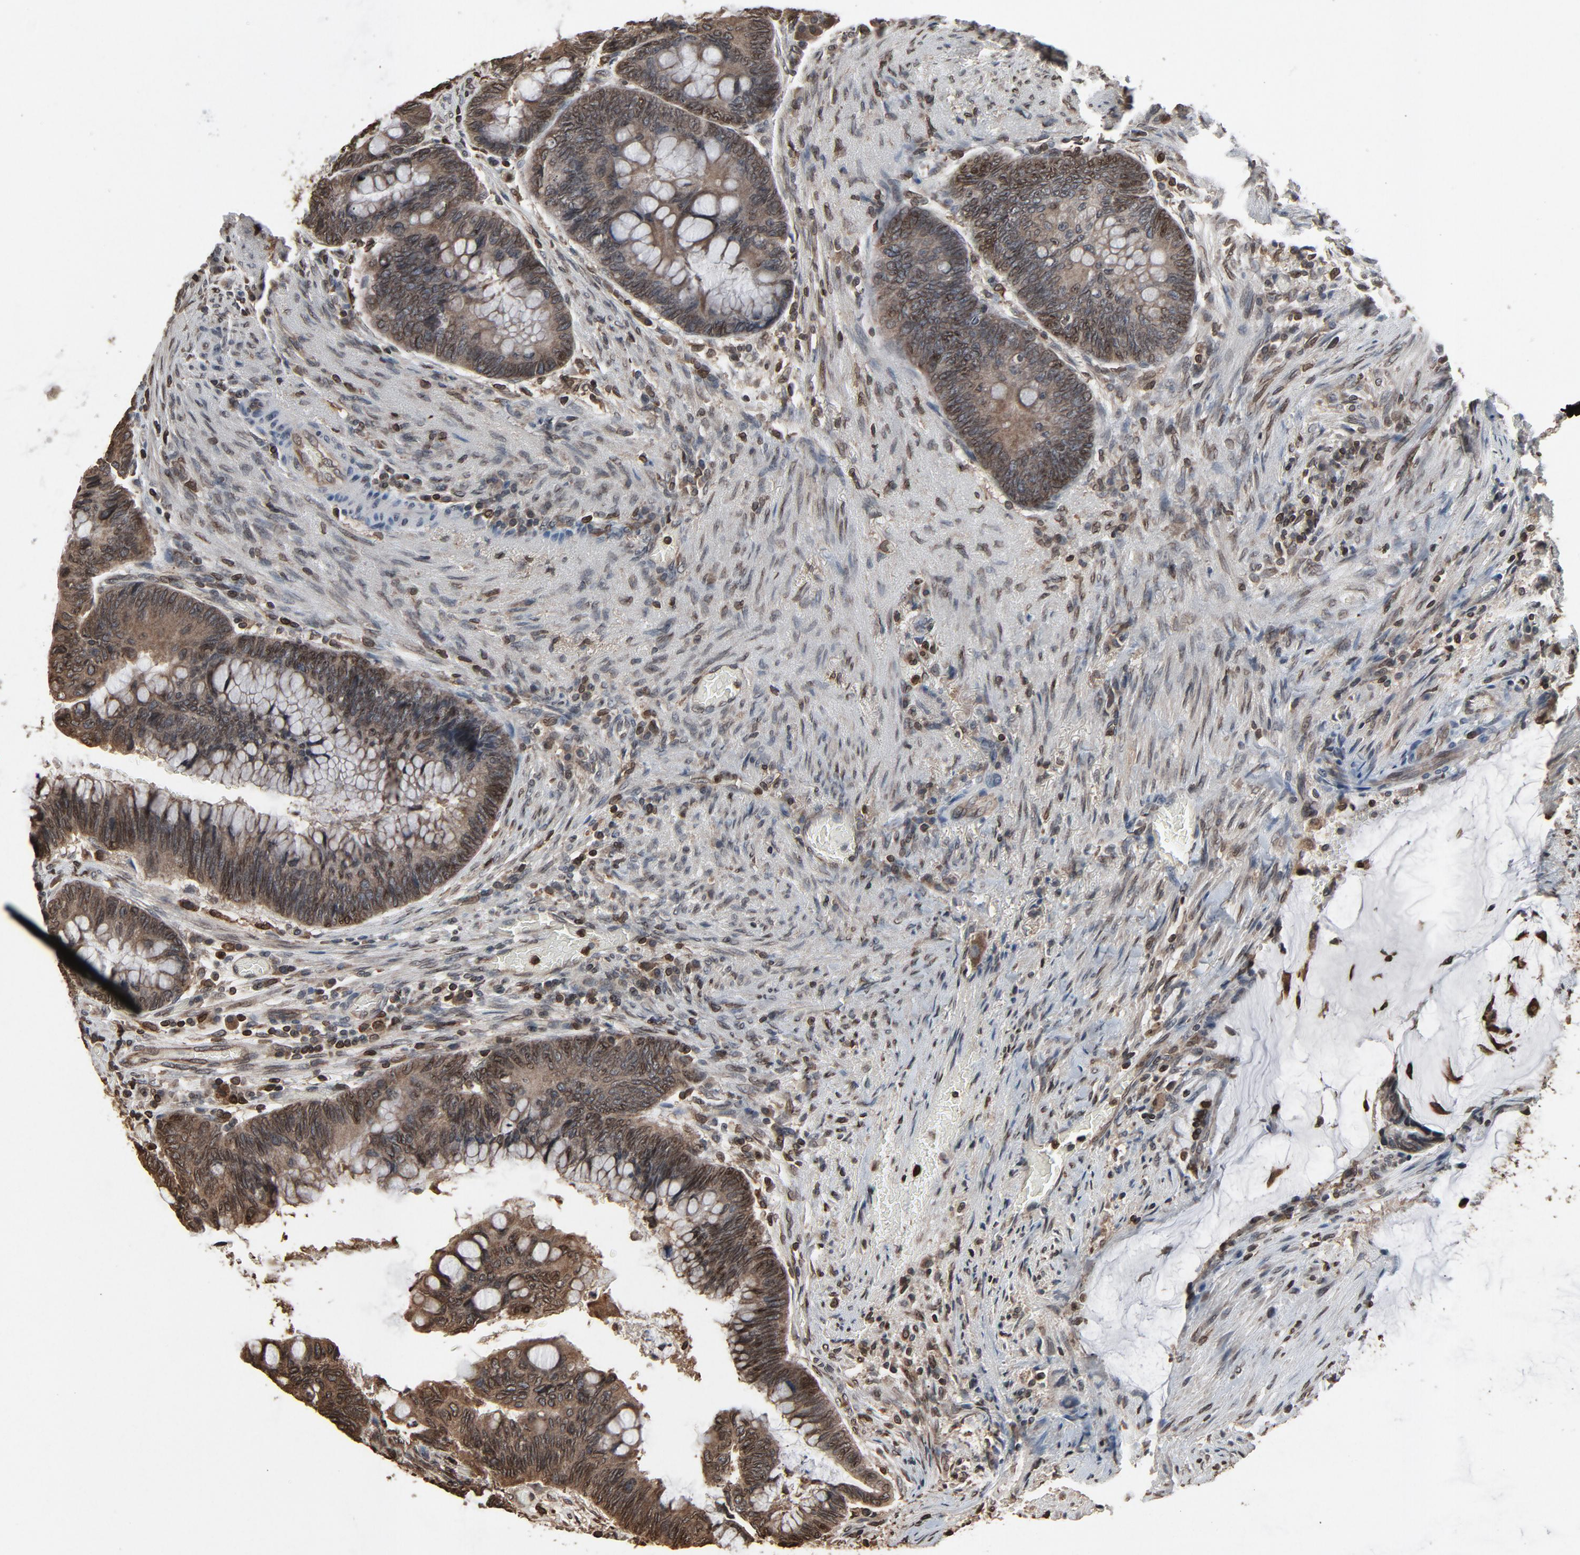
{"staining": {"intensity": "weak", "quantity": ">75%", "location": "cytoplasmic/membranous,nuclear"}, "tissue": "colorectal cancer", "cell_type": "Tumor cells", "image_type": "cancer", "snomed": [{"axis": "morphology", "description": "Normal tissue, NOS"}, {"axis": "morphology", "description": "Adenocarcinoma, NOS"}, {"axis": "topography", "description": "Rectum"}], "caption": "Protein expression analysis of adenocarcinoma (colorectal) shows weak cytoplasmic/membranous and nuclear expression in about >75% of tumor cells.", "gene": "UBE2D1", "patient": {"sex": "male", "age": 92}}